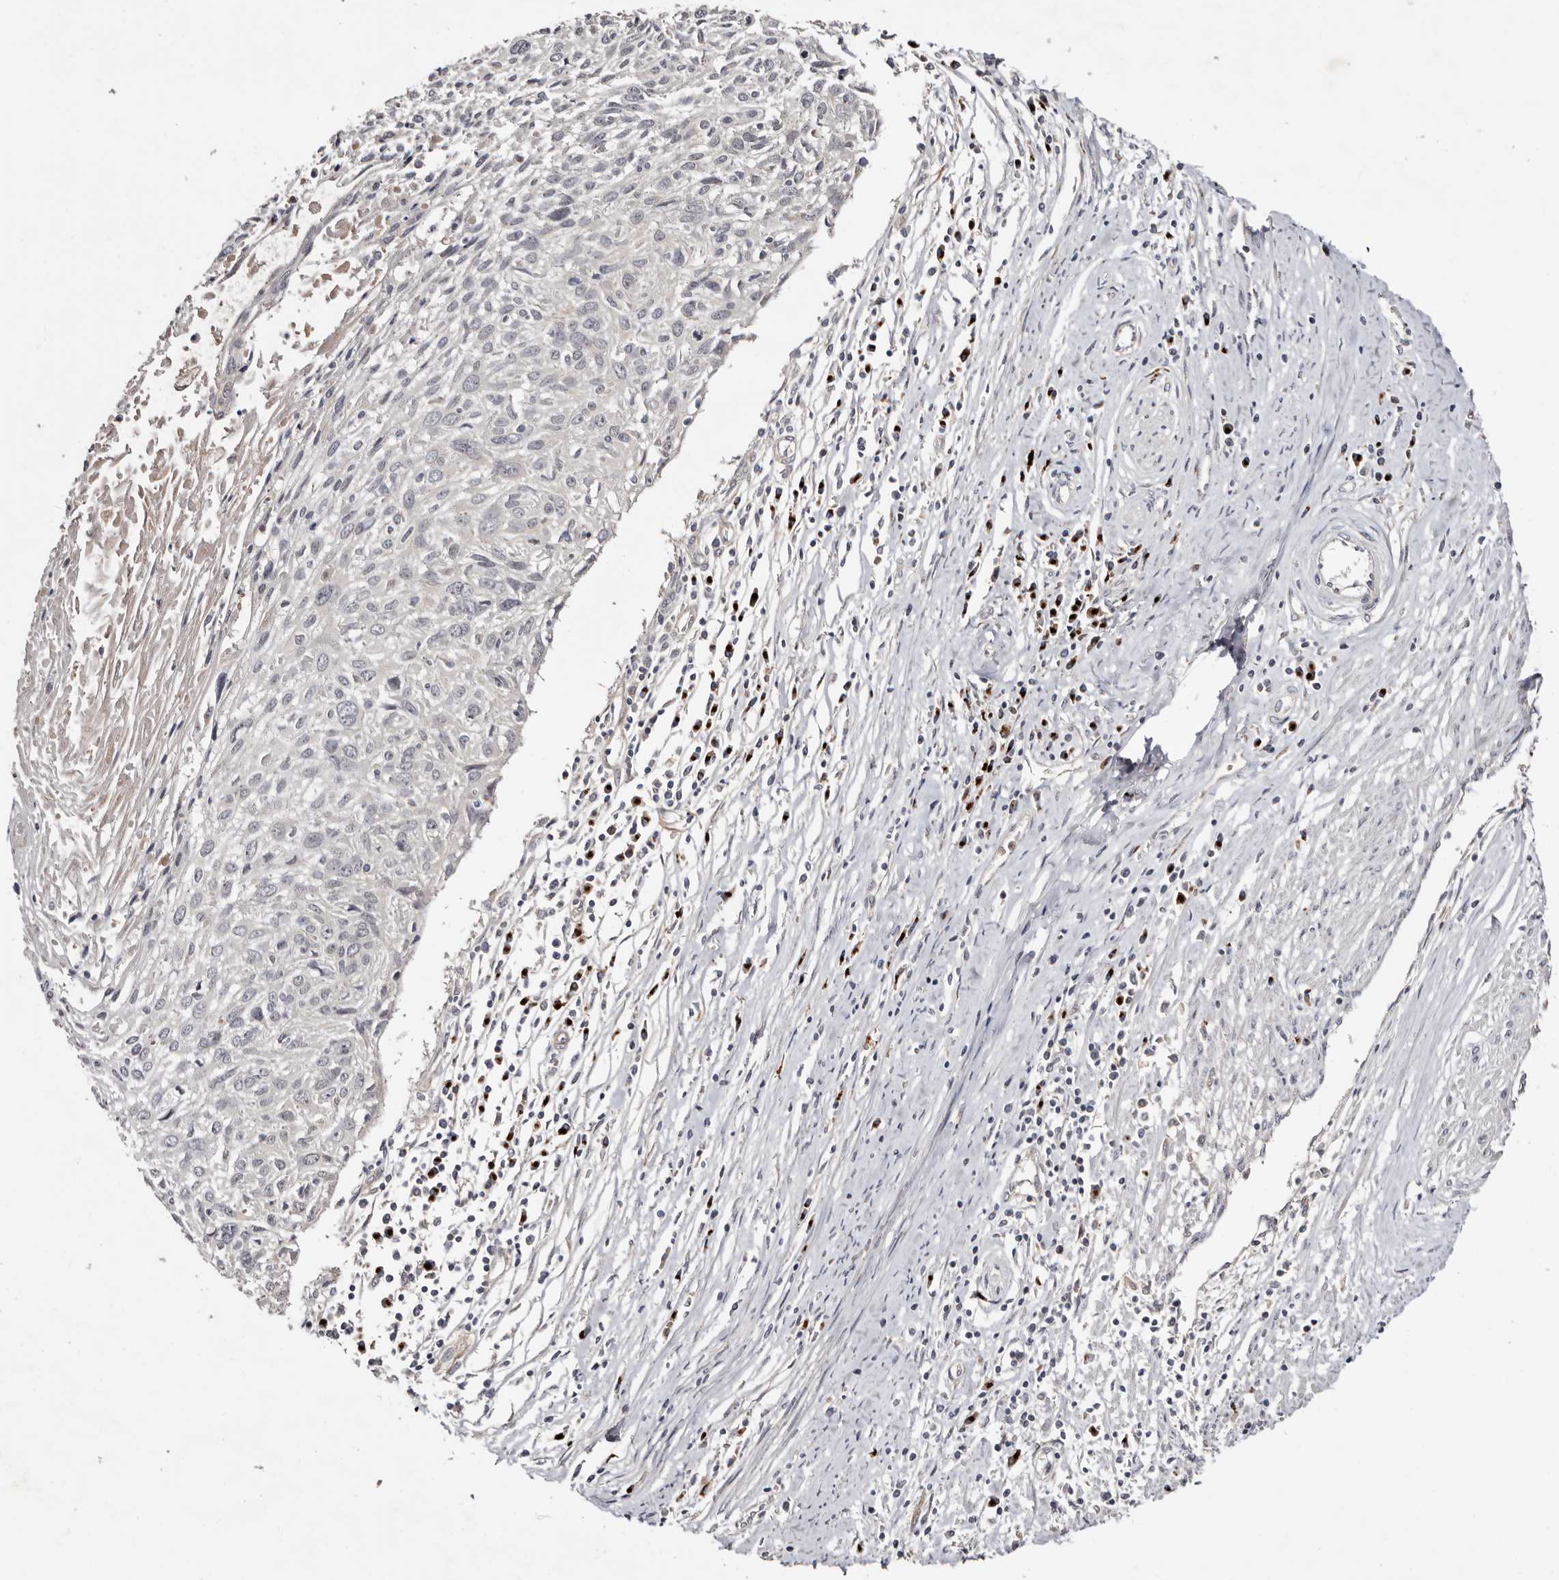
{"staining": {"intensity": "negative", "quantity": "none", "location": "none"}, "tissue": "cervical cancer", "cell_type": "Tumor cells", "image_type": "cancer", "snomed": [{"axis": "morphology", "description": "Squamous cell carcinoma, NOS"}, {"axis": "topography", "description": "Cervix"}], "caption": "An image of squamous cell carcinoma (cervical) stained for a protein shows no brown staining in tumor cells. (Stains: DAB immunohistochemistry (IHC) with hematoxylin counter stain, Microscopy: brightfield microscopy at high magnification).", "gene": "DACT2", "patient": {"sex": "female", "age": 51}}